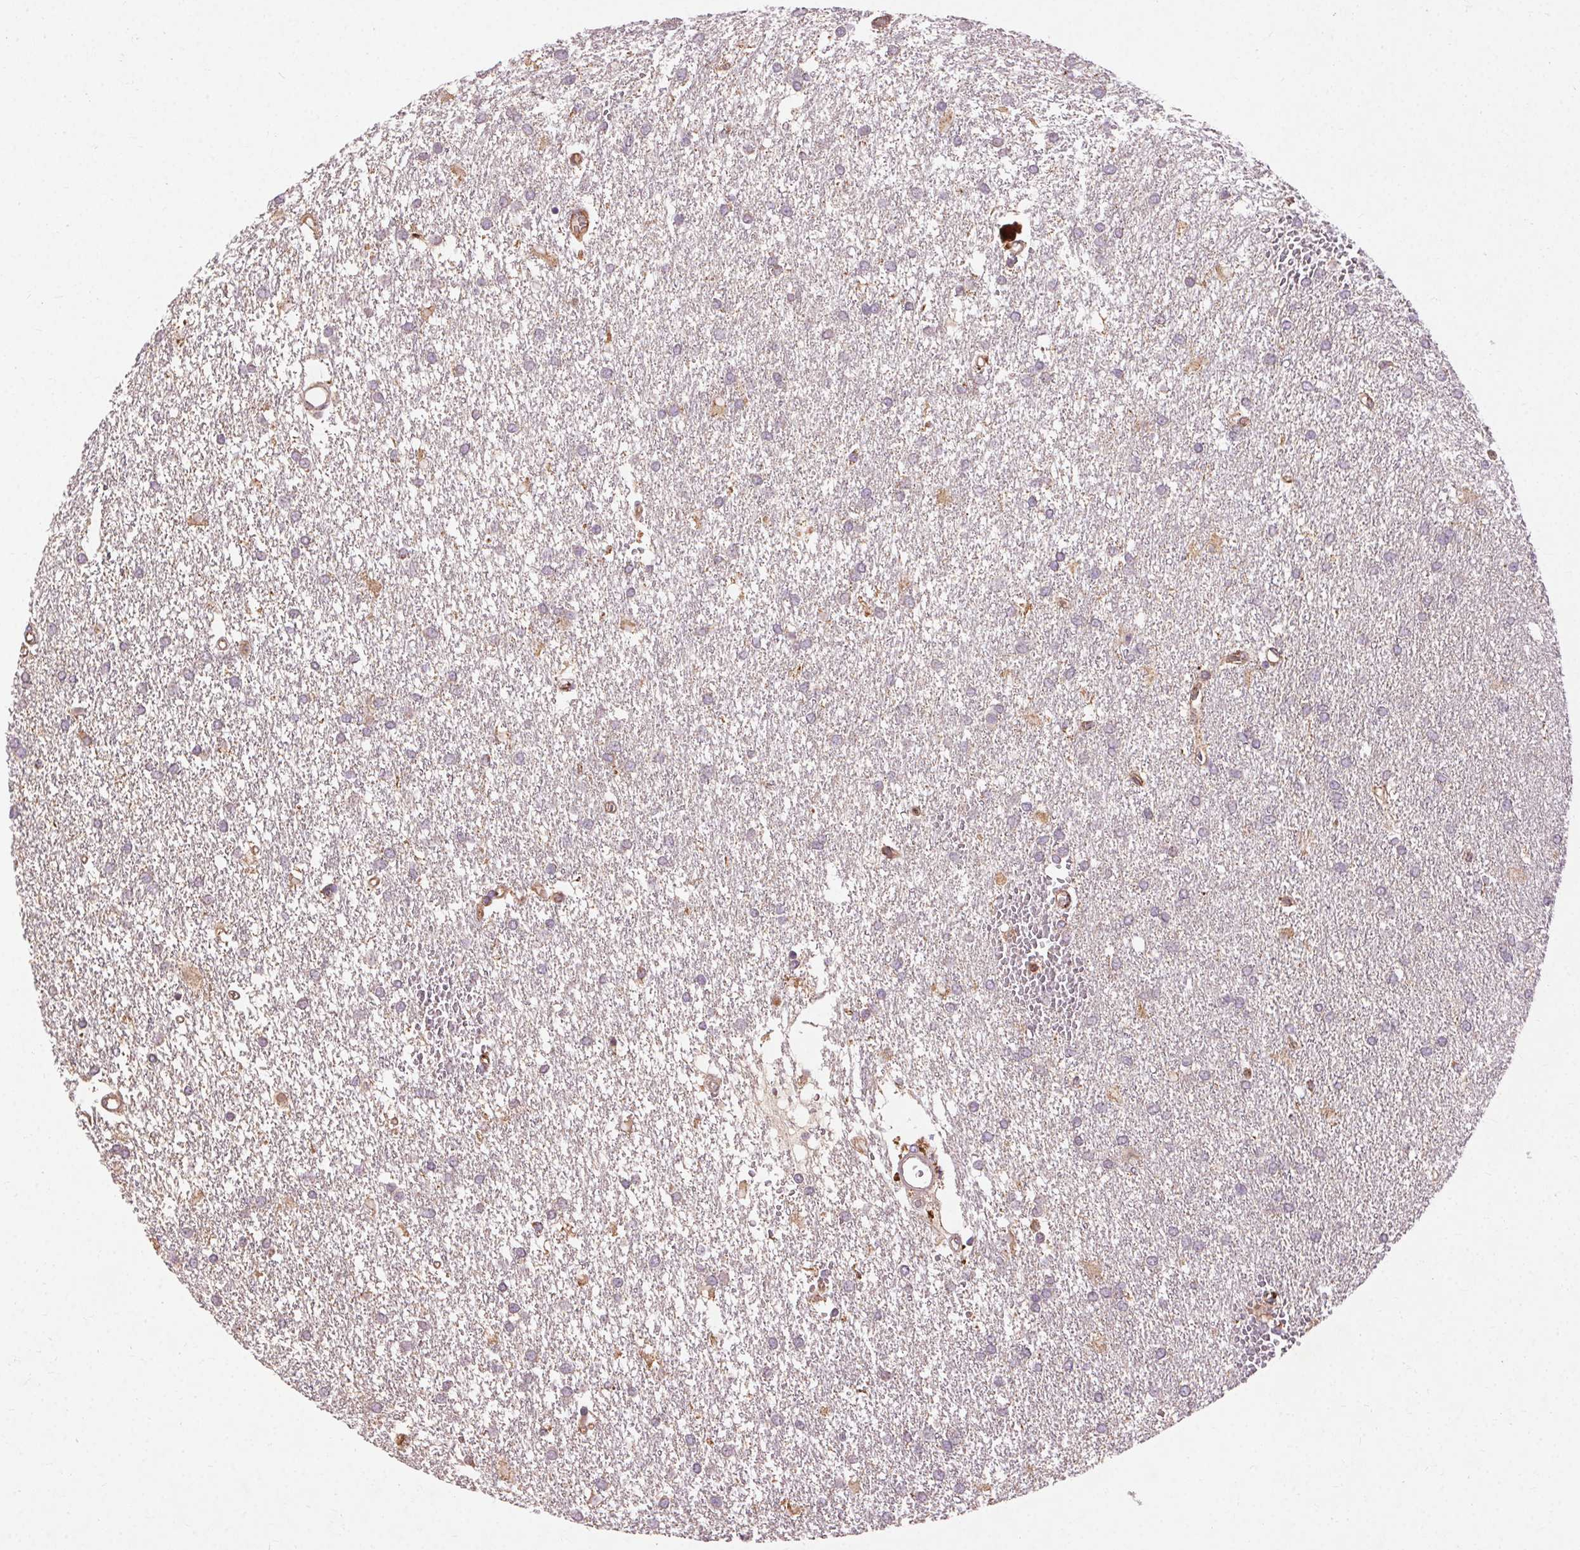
{"staining": {"intensity": "negative", "quantity": "none", "location": "none"}, "tissue": "glioma", "cell_type": "Tumor cells", "image_type": "cancer", "snomed": [{"axis": "morphology", "description": "Glioma, malignant, High grade"}, {"axis": "topography", "description": "Brain"}], "caption": "A photomicrograph of malignant glioma (high-grade) stained for a protein reveals no brown staining in tumor cells. (DAB (3,3'-diaminobenzidine) immunohistochemistry visualized using brightfield microscopy, high magnification).", "gene": "REP15", "patient": {"sex": "female", "age": 61}}